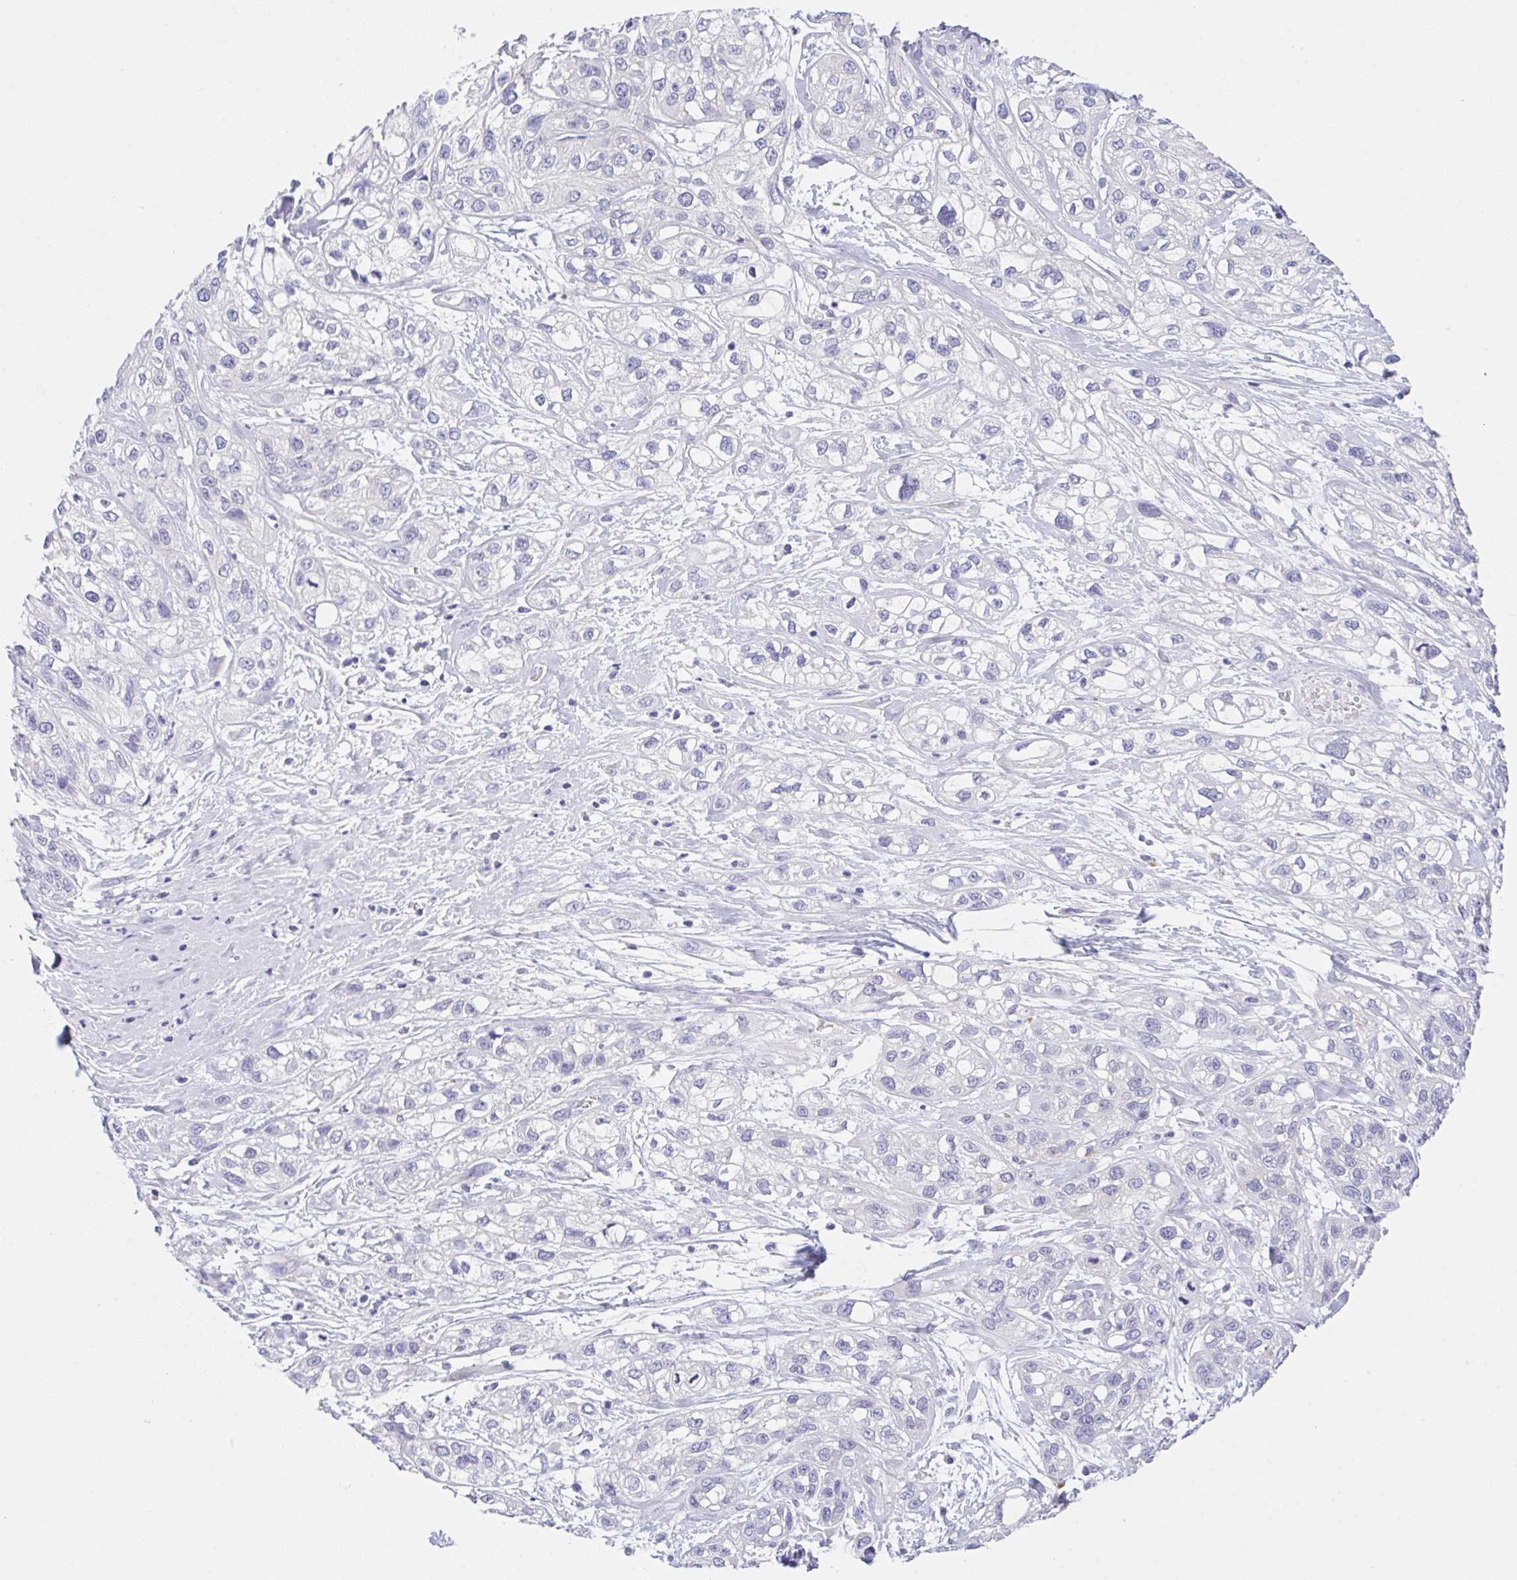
{"staining": {"intensity": "negative", "quantity": "none", "location": "none"}, "tissue": "skin cancer", "cell_type": "Tumor cells", "image_type": "cancer", "snomed": [{"axis": "morphology", "description": "Squamous cell carcinoma, NOS"}, {"axis": "topography", "description": "Skin"}], "caption": "Immunohistochemistry micrograph of neoplastic tissue: skin squamous cell carcinoma stained with DAB exhibits no significant protein positivity in tumor cells.", "gene": "TRAF4", "patient": {"sex": "male", "age": 82}}